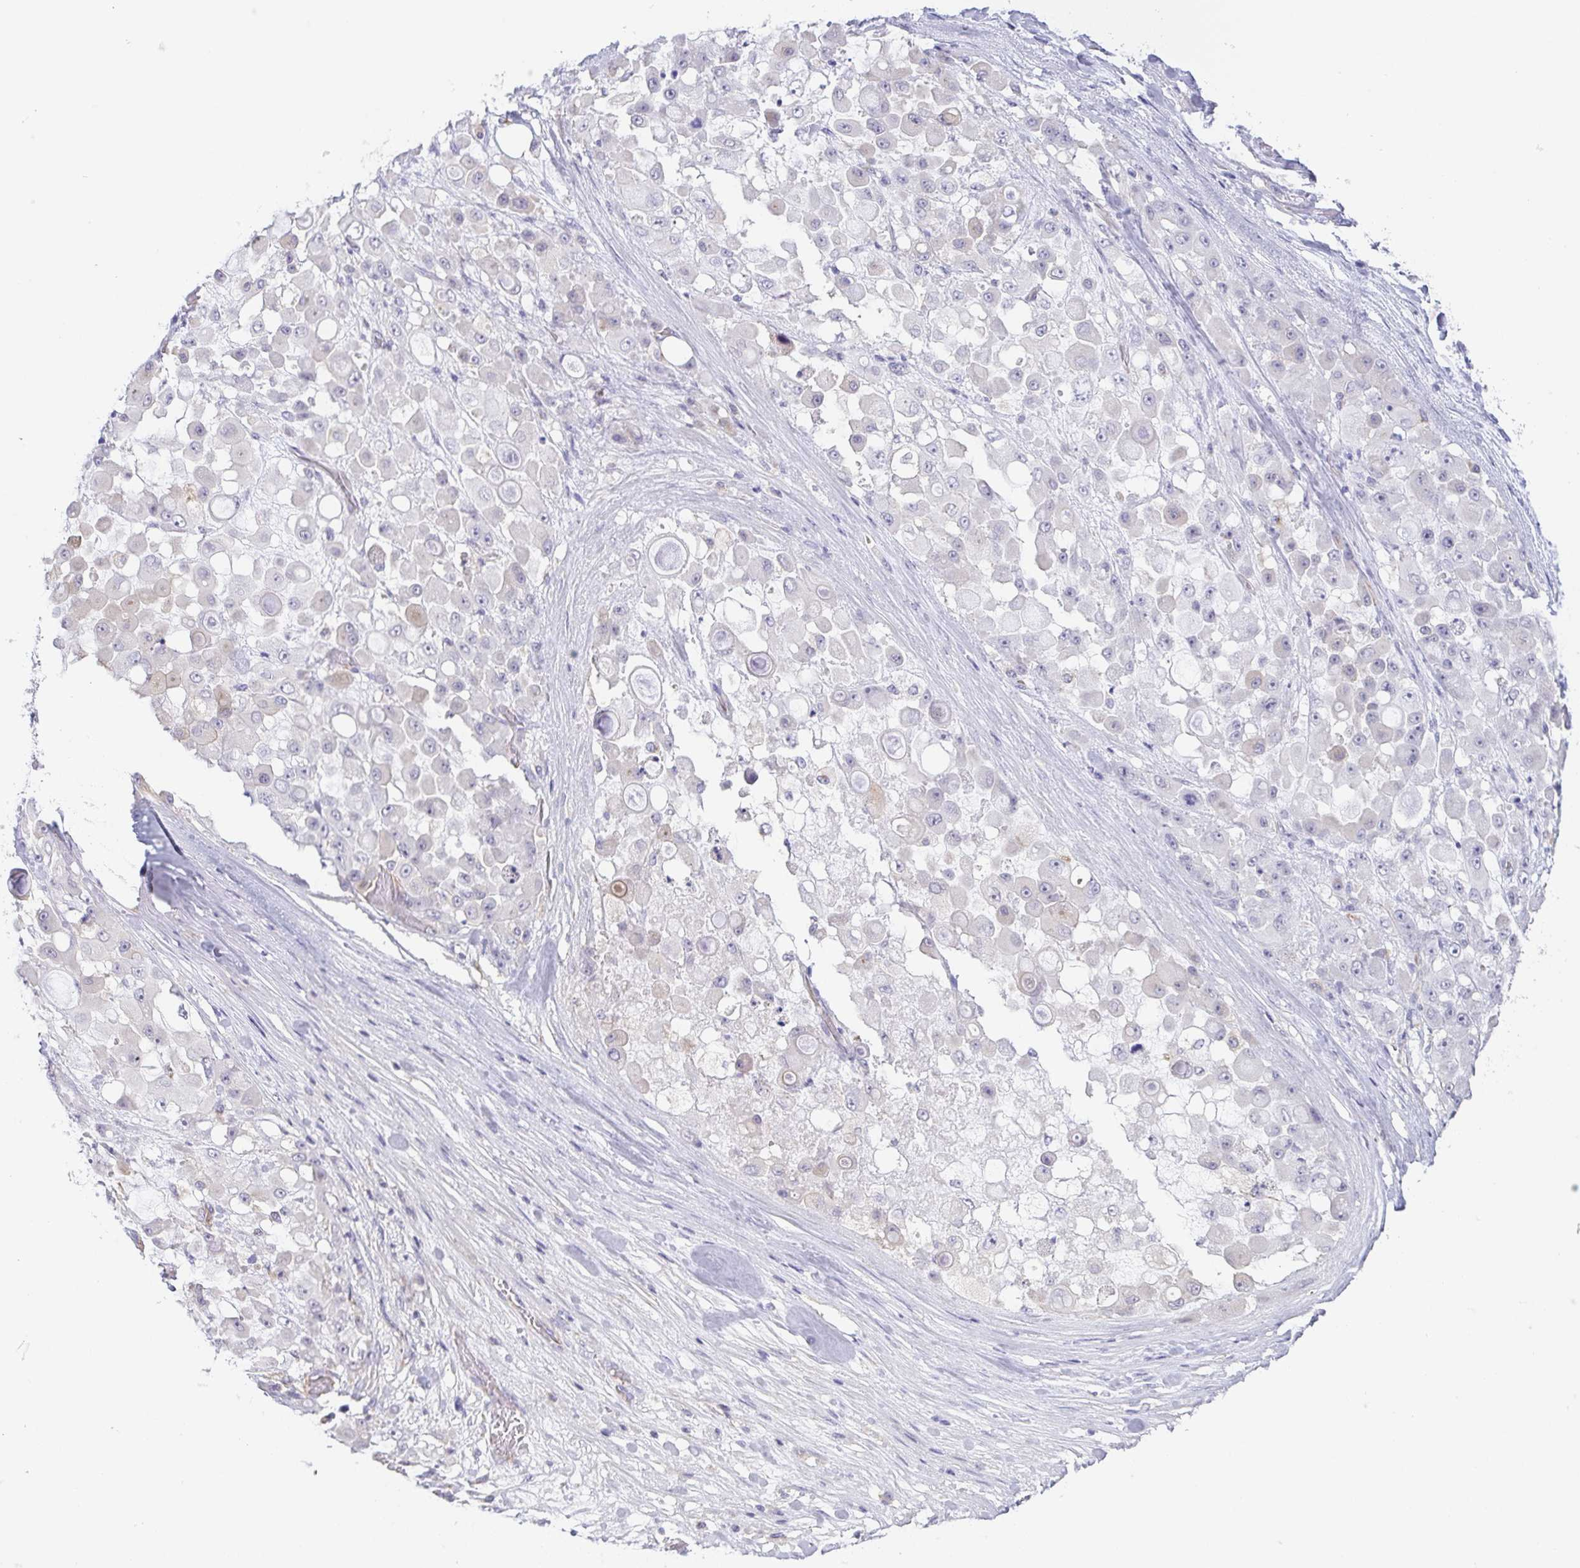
{"staining": {"intensity": "negative", "quantity": "none", "location": "none"}, "tissue": "stomach cancer", "cell_type": "Tumor cells", "image_type": "cancer", "snomed": [{"axis": "morphology", "description": "Adenocarcinoma, NOS"}, {"axis": "topography", "description": "Stomach"}], "caption": "Human adenocarcinoma (stomach) stained for a protein using immunohistochemistry (IHC) demonstrates no staining in tumor cells.", "gene": "COL17A1", "patient": {"sex": "female", "age": 76}}